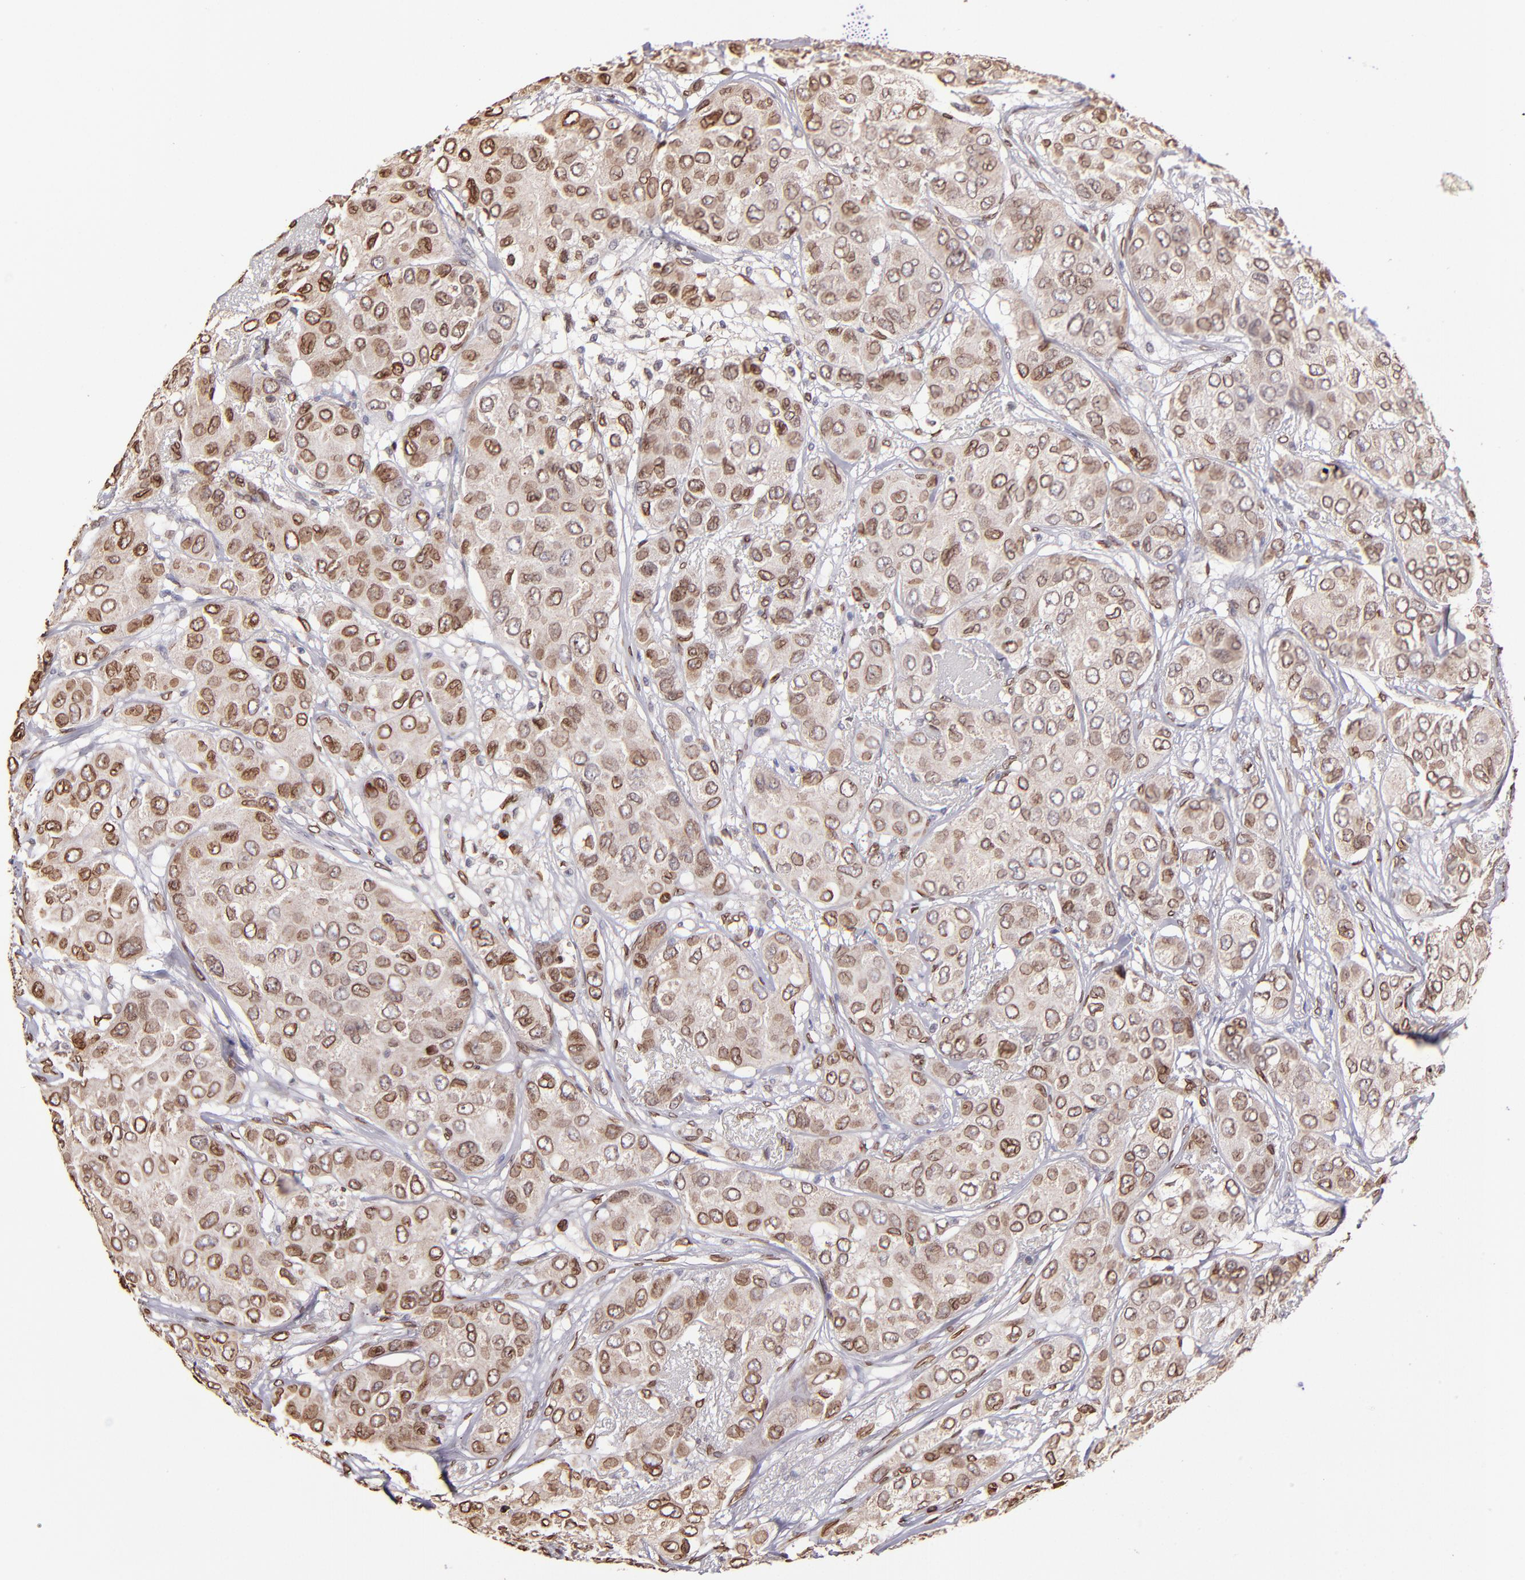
{"staining": {"intensity": "moderate", "quantity": ">75%", "location": "cytoplasmic/membranous,nuclear"}, "tissue": "breast cancer", "cell_type": "Tumor cells", "image_type": "cancer", "snomed": [{"axis": "morphology", "description": "Duct carcinoma"}, {"axis": "topography", "description": "Breast"}], "caption": "DAB immunohistochemical staining of invasive ductal carcinoma (breast) demonstrates moderate cytoplasmic/membranous and nuclear protein positivity in approximately >75% of tumor cells. (Brightfield microscopy of DAB IHC at high magnification).", "gene": "PUM3", "patient": {"sex": "female", "age": 68}}